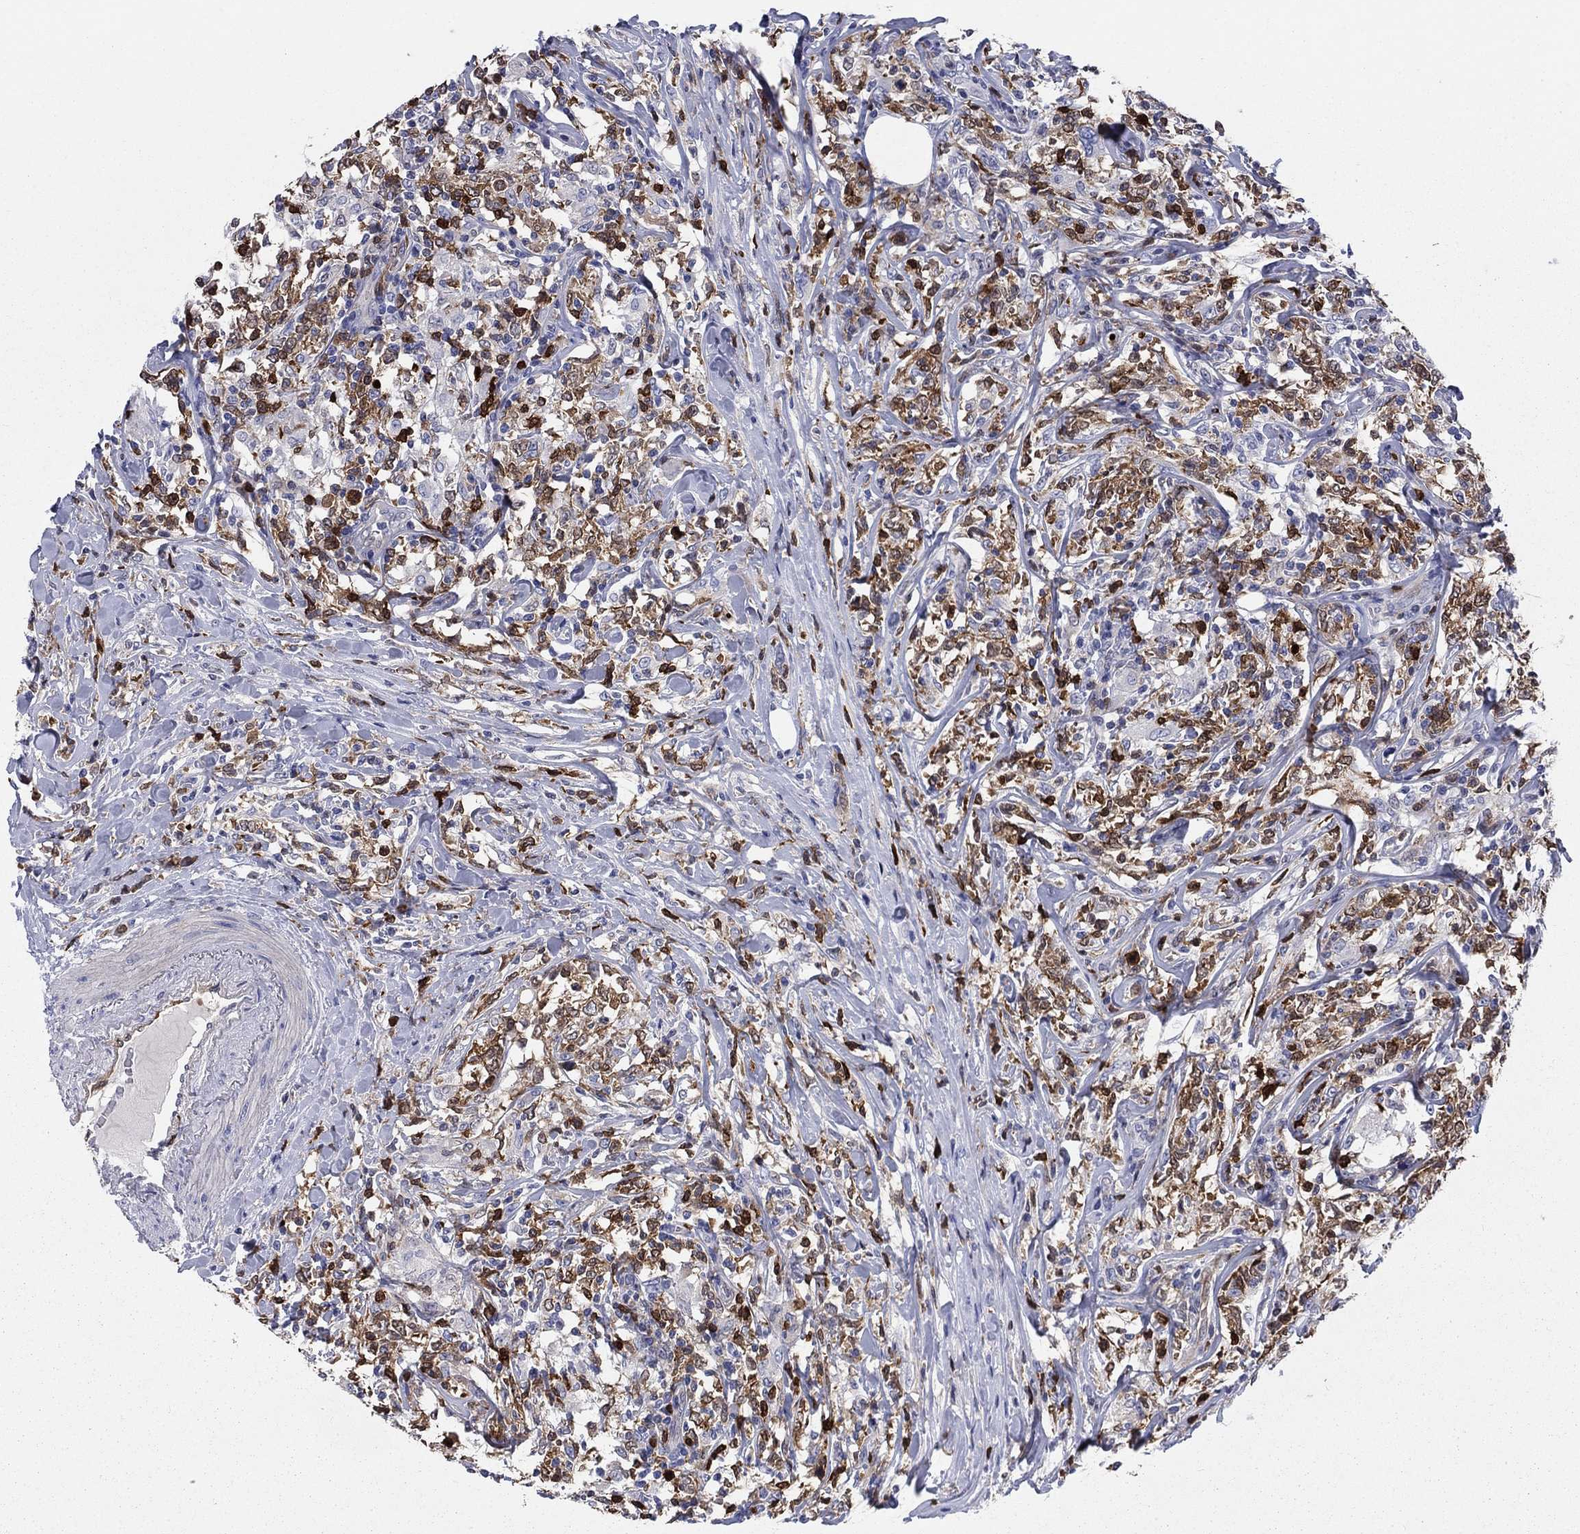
{"staining": {"intensity": "strong", "quantity": "25%-75%", "location": "cytoplasmic/membranous"}, "tissue": "lymphoma", "cell_type": "Tumor cells", "image_type": "cancer", "snomed": [{"axis": "morphology", "description": "Malignant lymphoma, non-Hodgkin's type, High grade"}, {"axis": "topography", "description": "Lymph node"}], "caption": "Strong cytoplasmic/membranous expression for a protein is present in about 25%-75% of tumor cells of lymphoma using IHC.", "gene": "STMN1", "patient": {"sex": "female", "age": 84}}